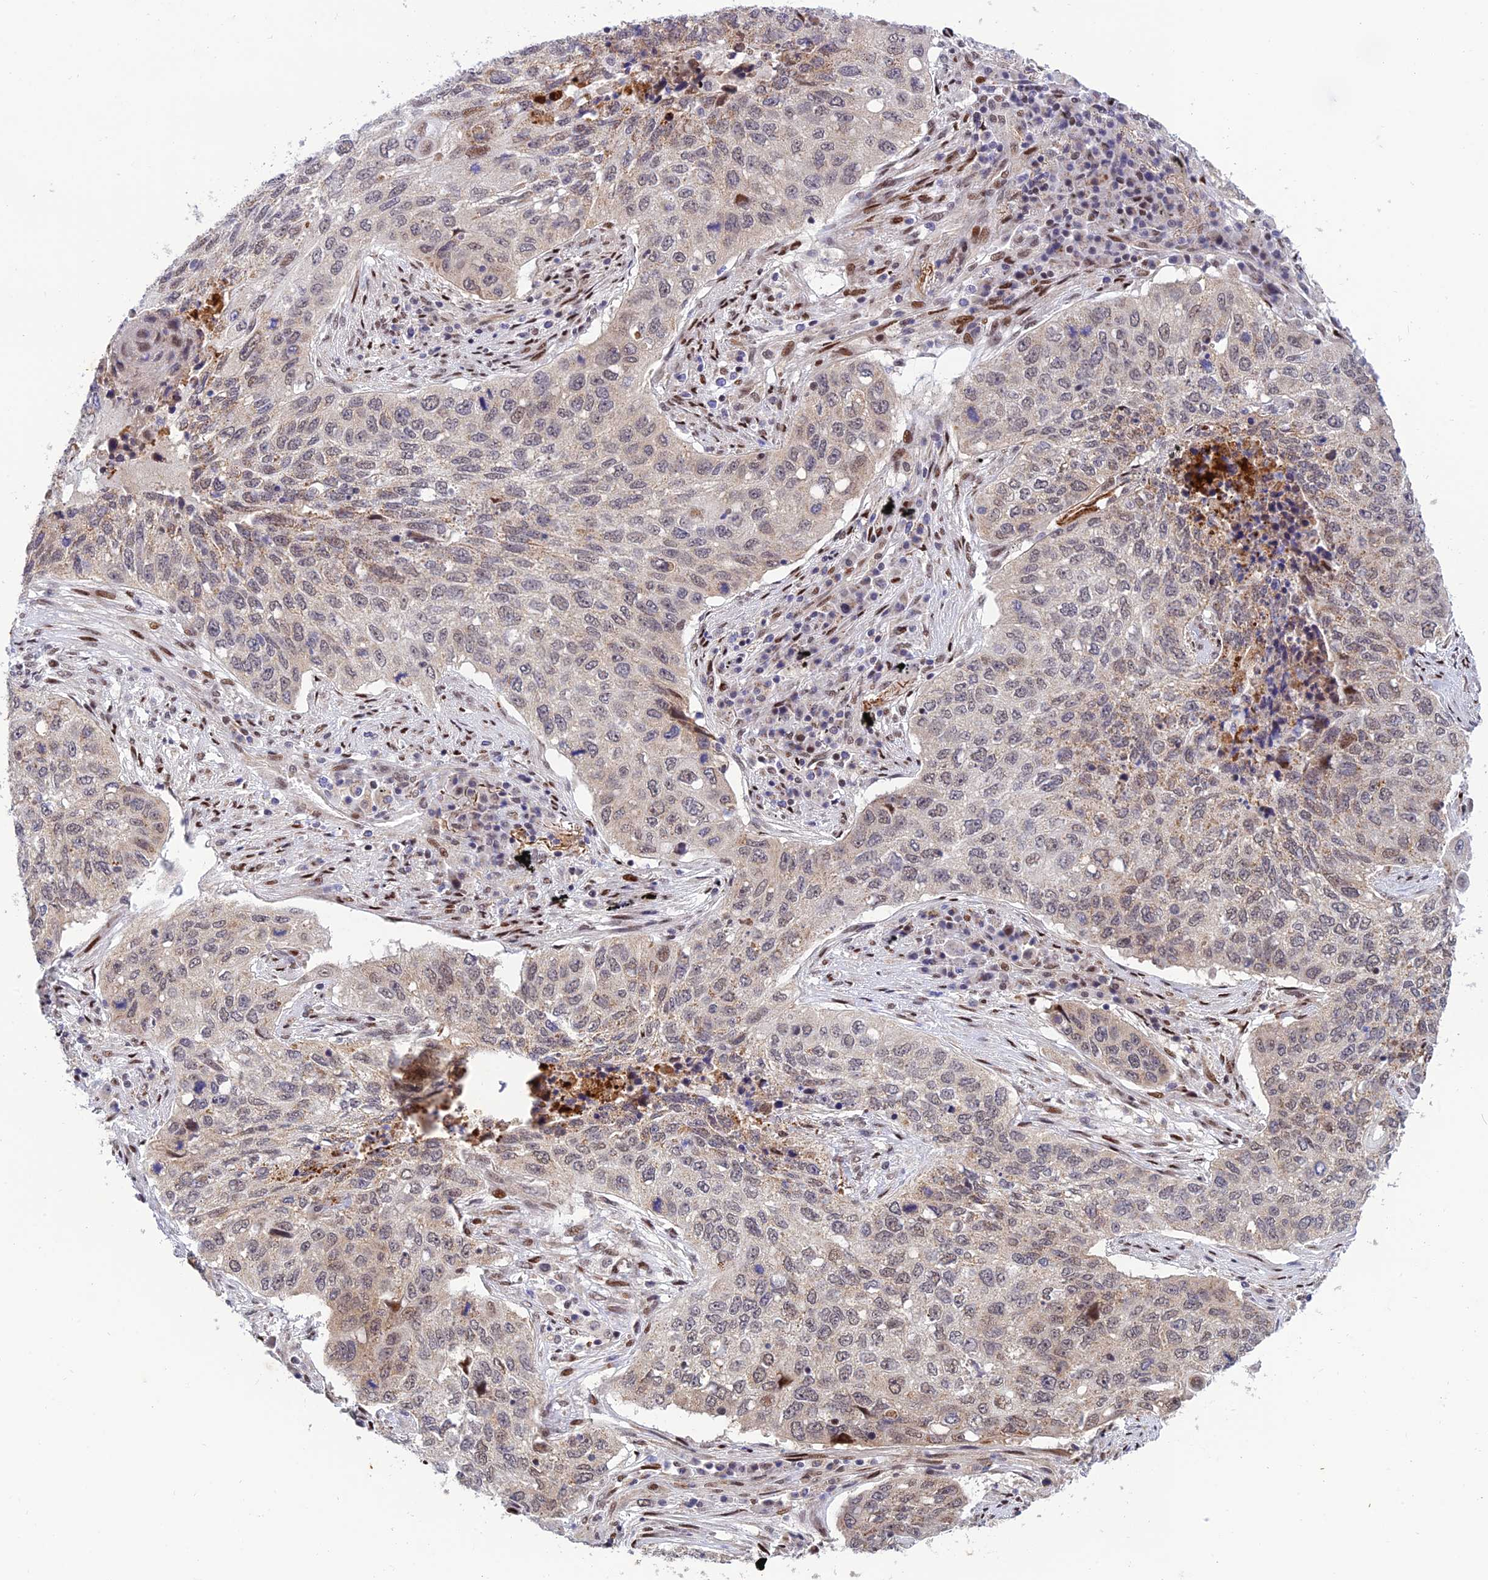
{"staining": {"intensity": "weak", "quantity": "25%-75%", "location": "cytoplasmic/membranous,nuclear"}, "tissue": "lung cancer", "cell_type": "Tumor cells", "image_type": "cancer", "snomed": [{"axis": "morphology", "description": "Squamous cell carcinoma, NOS"}, {"axis": "topography", "description": "Lung"}], "caption": "Human lung cancer (squamous cell carcinoma) stained with a brown dye shows weak cytoplasmic/membranous and nuclear positive expression in approximately 25%-75% of tumor cells.", "gene": "WDR55", "patient": {"sex": "female", "age": 63}}